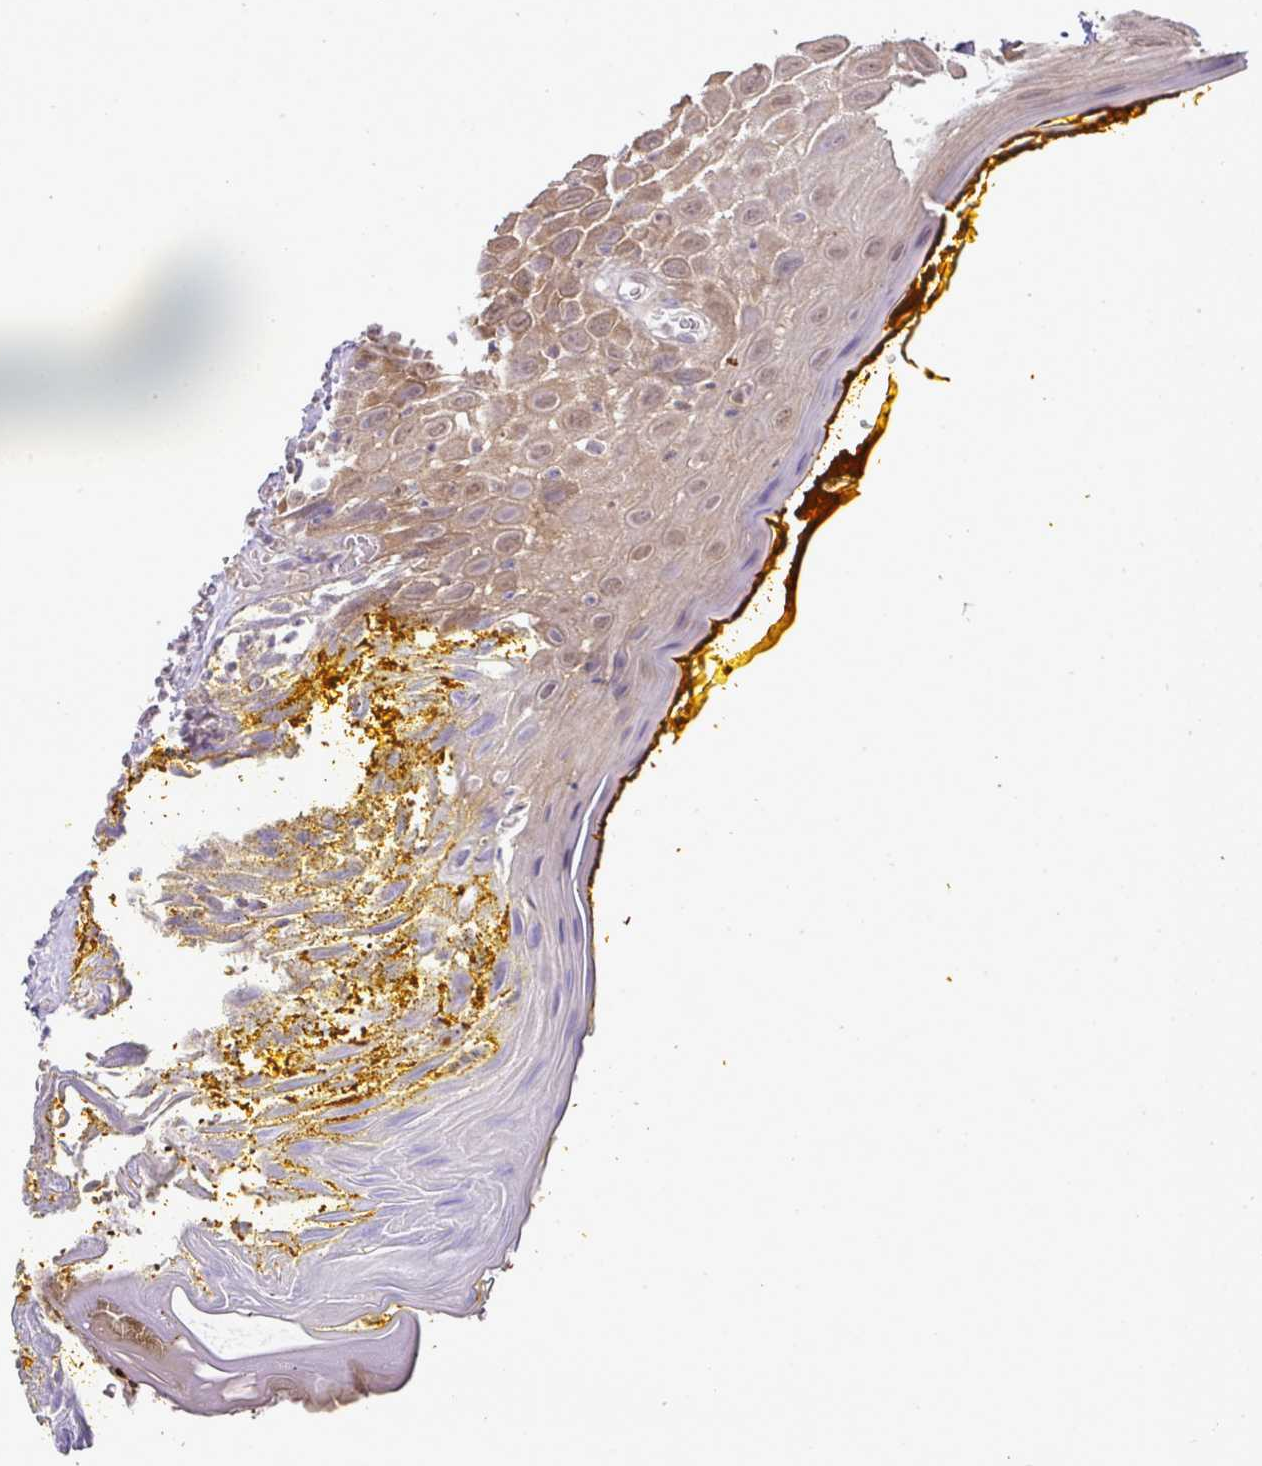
{"staining": {"intensity": "moderate", "quantity": "25%-75%", "location": "cytoplasmic/membranous"}, "tissue": "oral mucosa", "cell_type": "Squamous epithelial cells", "image_type": "normal", "snomed": [{"axis": "morphology", "description": "Normal tissue, NOS"}, {"axis": "morphology", "description": "Squamous cell carcinoma, NOS"}, {"axis": "topography", "description": "Oral tissue"}, {"axis": "topography", "description": "Tounge, NOS"}, {"axis": "topography", "description": "Head-Neck"}], "caption": "A medium amount of moderate cytoplasmic/membranous expression is present in approximately 25%-75% of squamous epithelial cells in normal oral mucosa.", "gene": "TMEM107", "patient": {"sex": "male", "age": 76}}